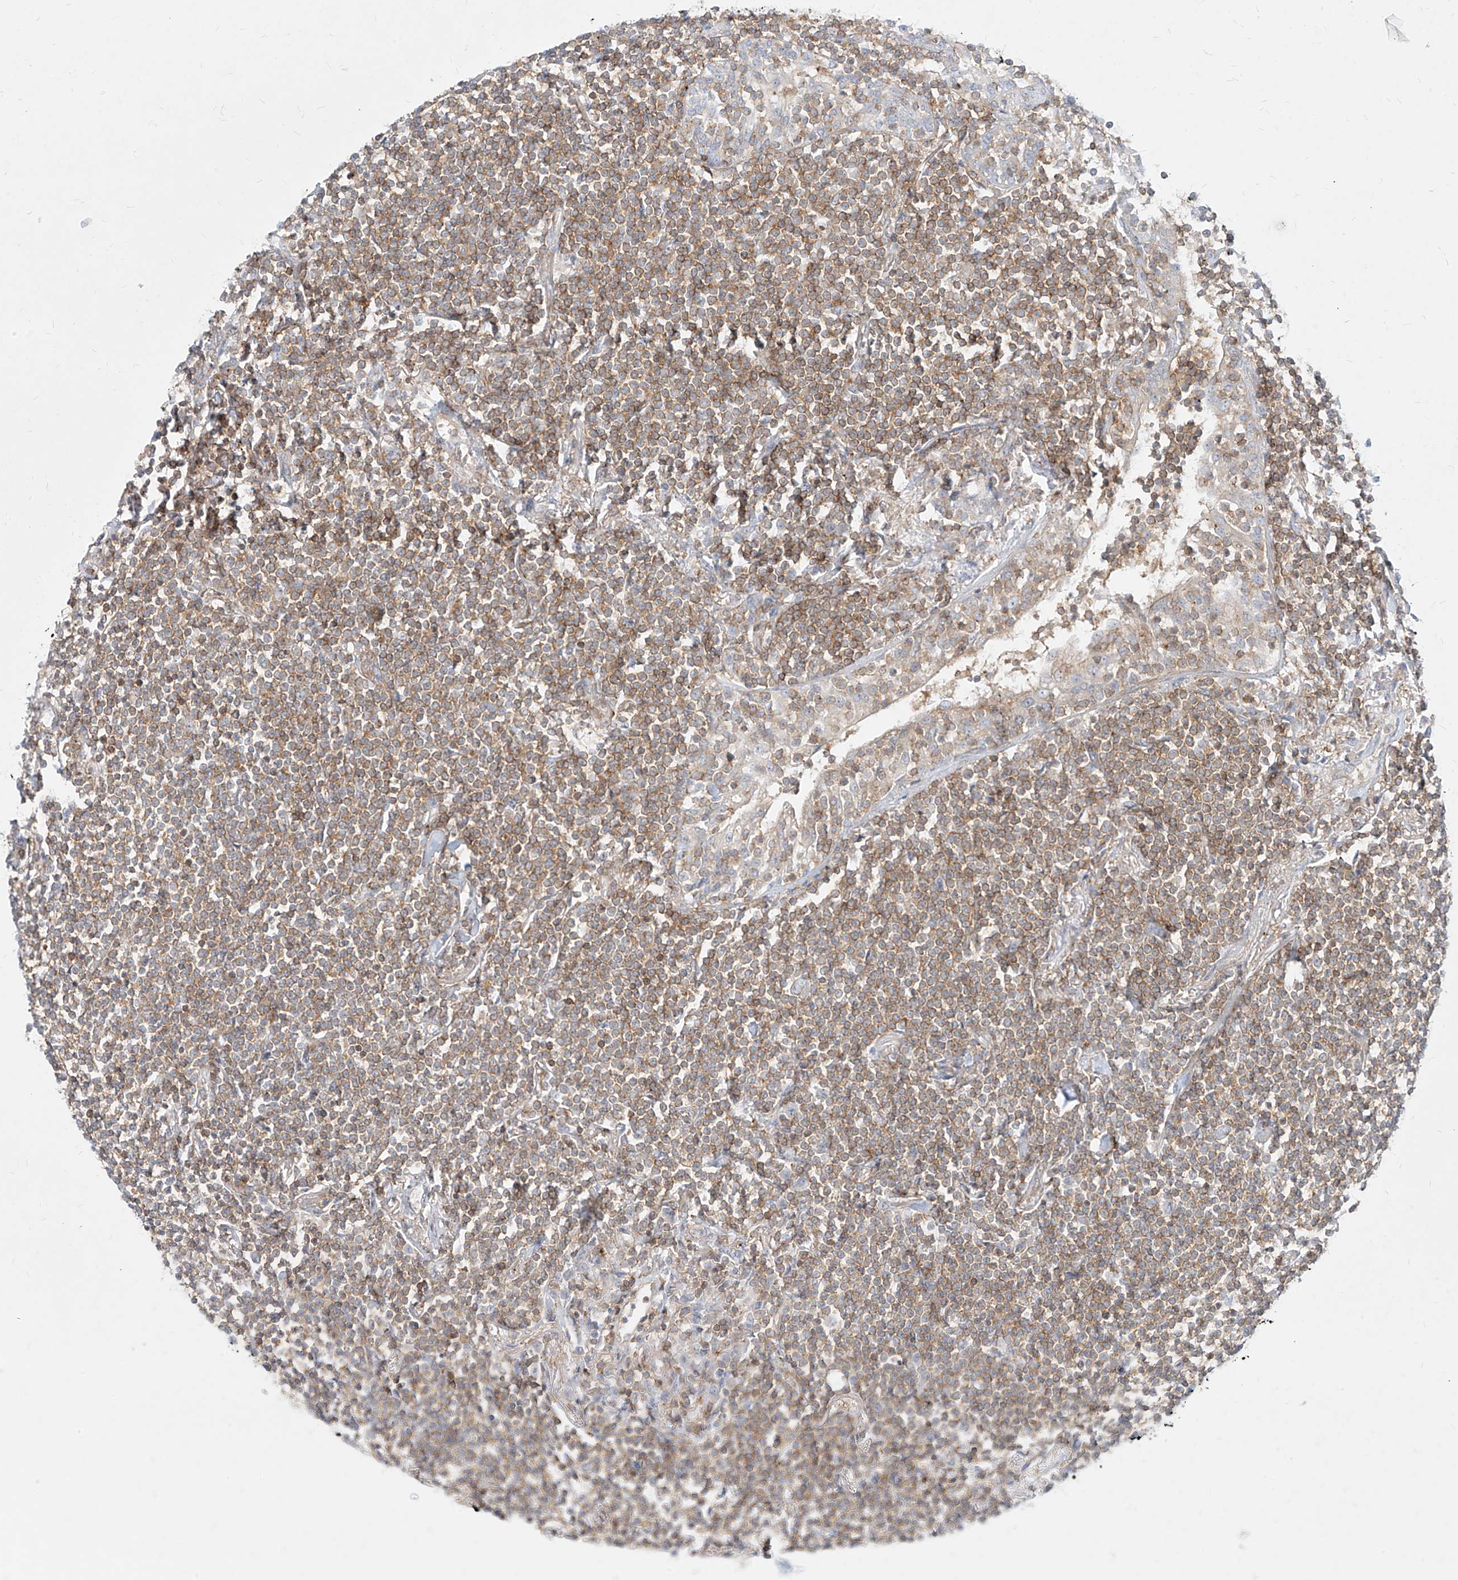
{"staining": {"intensity": "moderate", "quantity": ">75%", "location": "cytoplasmic/membranous"}, "tissue": "lymphoma", "cell_type": "Tumor cells", "image_type": "cancer", "snomed": [{"axis": "morphology", "description": "Malignant lymphoma, non-Hodgkin's type, Low grade"}, {"axis": "topography", "description": "Lung"}], "caption": "Immunohistochemistry (IHC) image of low-grade malignant lymphoma, non-Hodgkin's type stained for a protein (brown), which exhibits medium levels of moderate cytoplasmic/membranous positivity in about >75% of tumor cells.", "gene": "SLC2A12", "patient": {"sex": "female", "age": 71}}